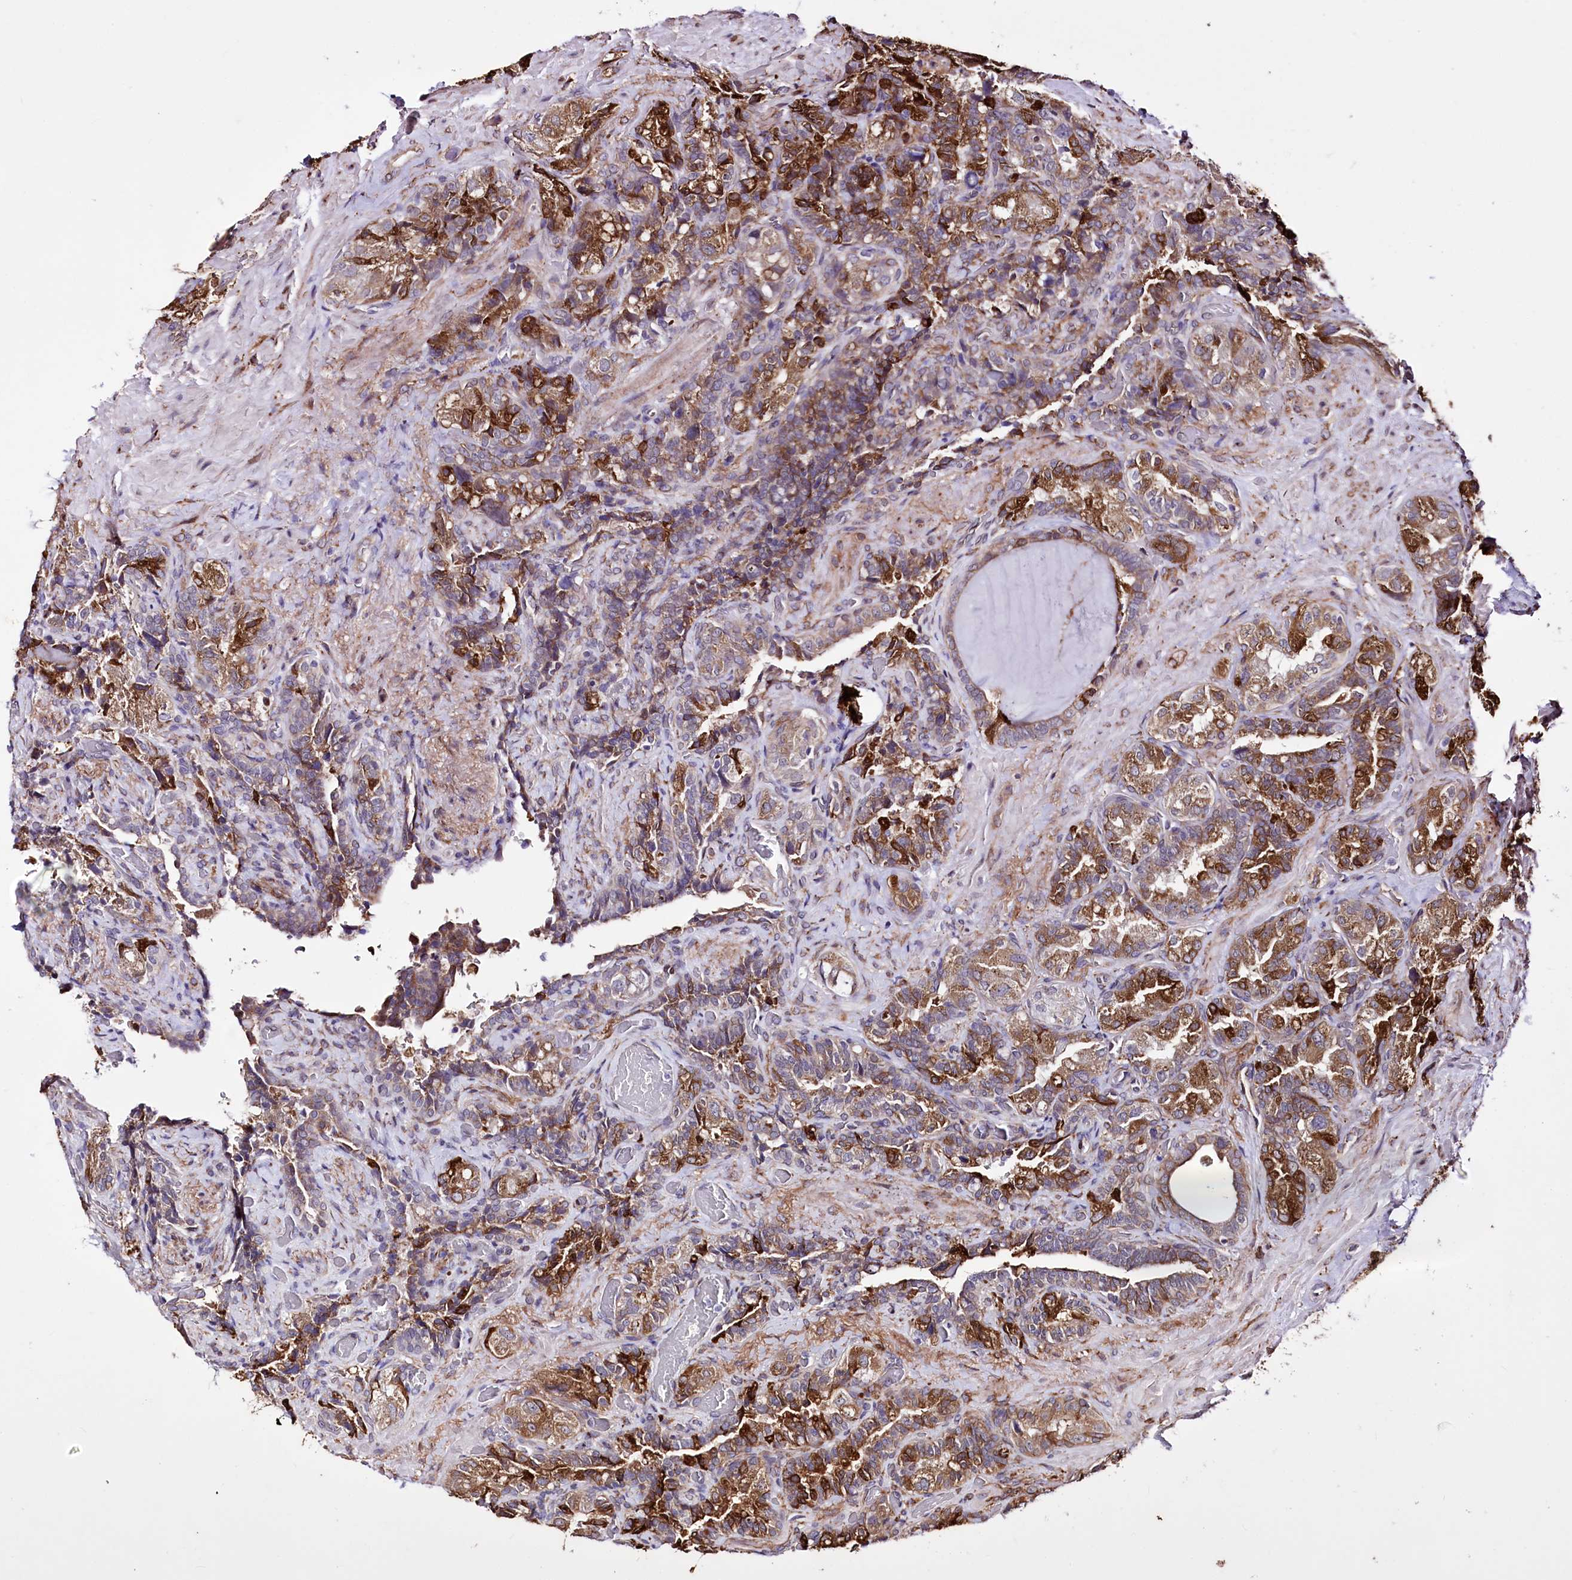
{"staining": {"intensity": "moderate", "quantity": ">75%", "location": "cytoplasmic/membranous"}, "tissue": "seminal vesicle", "cell_type": "Glandular cells", "image_type": "normal", "snomed": [{"axis": "morphology", "description": "Normal tissue, NOS"}, {"axis": "topography", "description": "Prostate and seminal vesicle, NOS"}, {"axis": "topography", "description": "Prostate"}, {"axis": "topography", "description": "Seminal veicle"}], "caption": "The image exhibits staining of unremarkable seminal vesicle, revealing moderate cytoplasmic/membranous protein expression (brown color) within glandular cells.", "gene": "WWC1", "patient": {"sex": "male", "age": 67}}